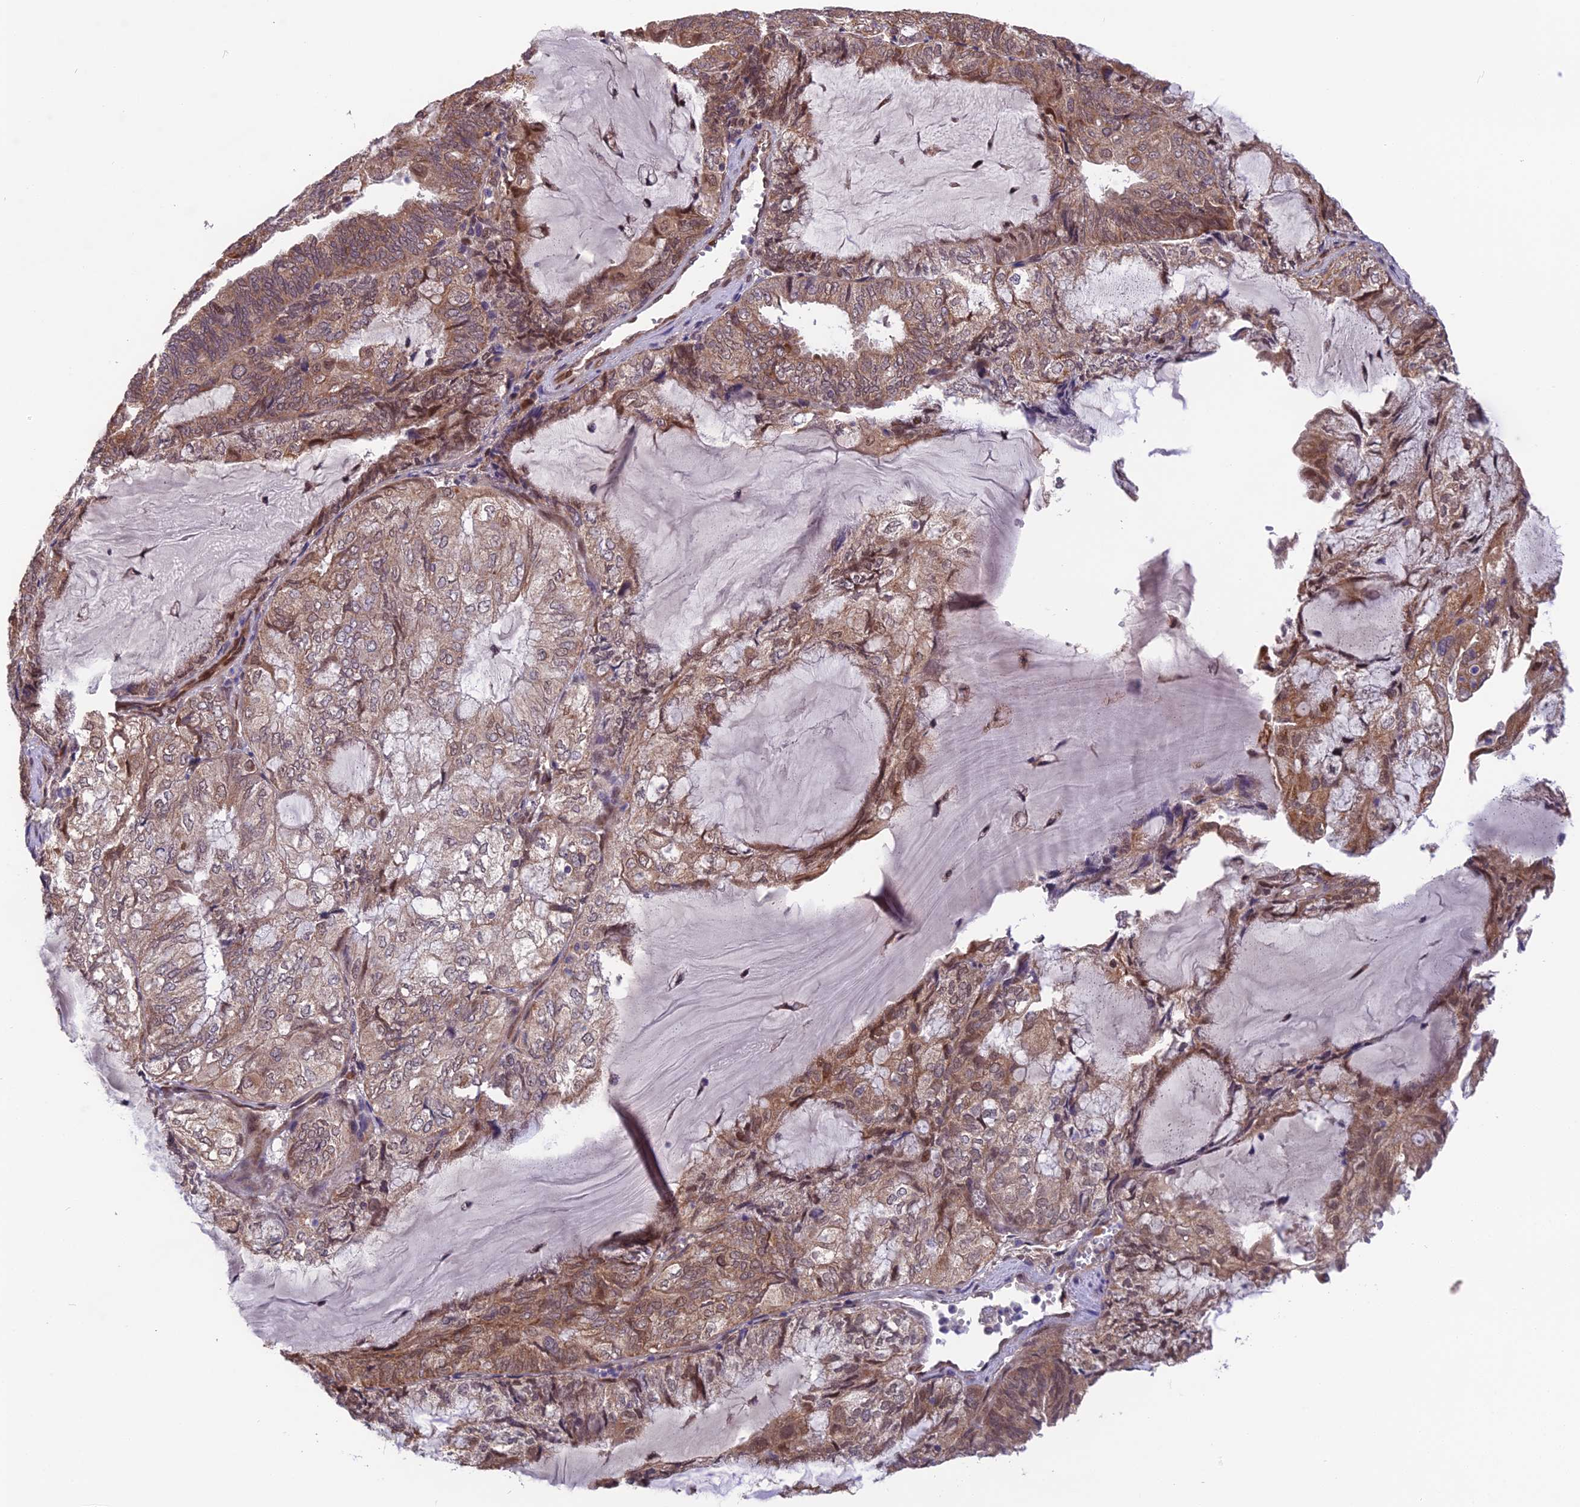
{"staining": {"intensity": "moderate", "quantity": ">75%", "location": "cytoplasmic/membranous,nuclear"}, "tissue": "endometrial cancer", "cell_type": "Tumor cells", "image_type": "cancer", "snomed": [{"axis": "morphology", "description": "Adenocarcinoma, NOS"}, {"axis": "topography", "description": "Endometrium"}], "caption": "The image reveals immunohistochemical staining of adenocarcinoma (endometrial). There is moderate cytoplasmic/membranous and nuclear expression is appreciated in approximately >75% of tumor cells.", "gene": "CYP2R1", "patient": {"sex": "female", "age": 81}}